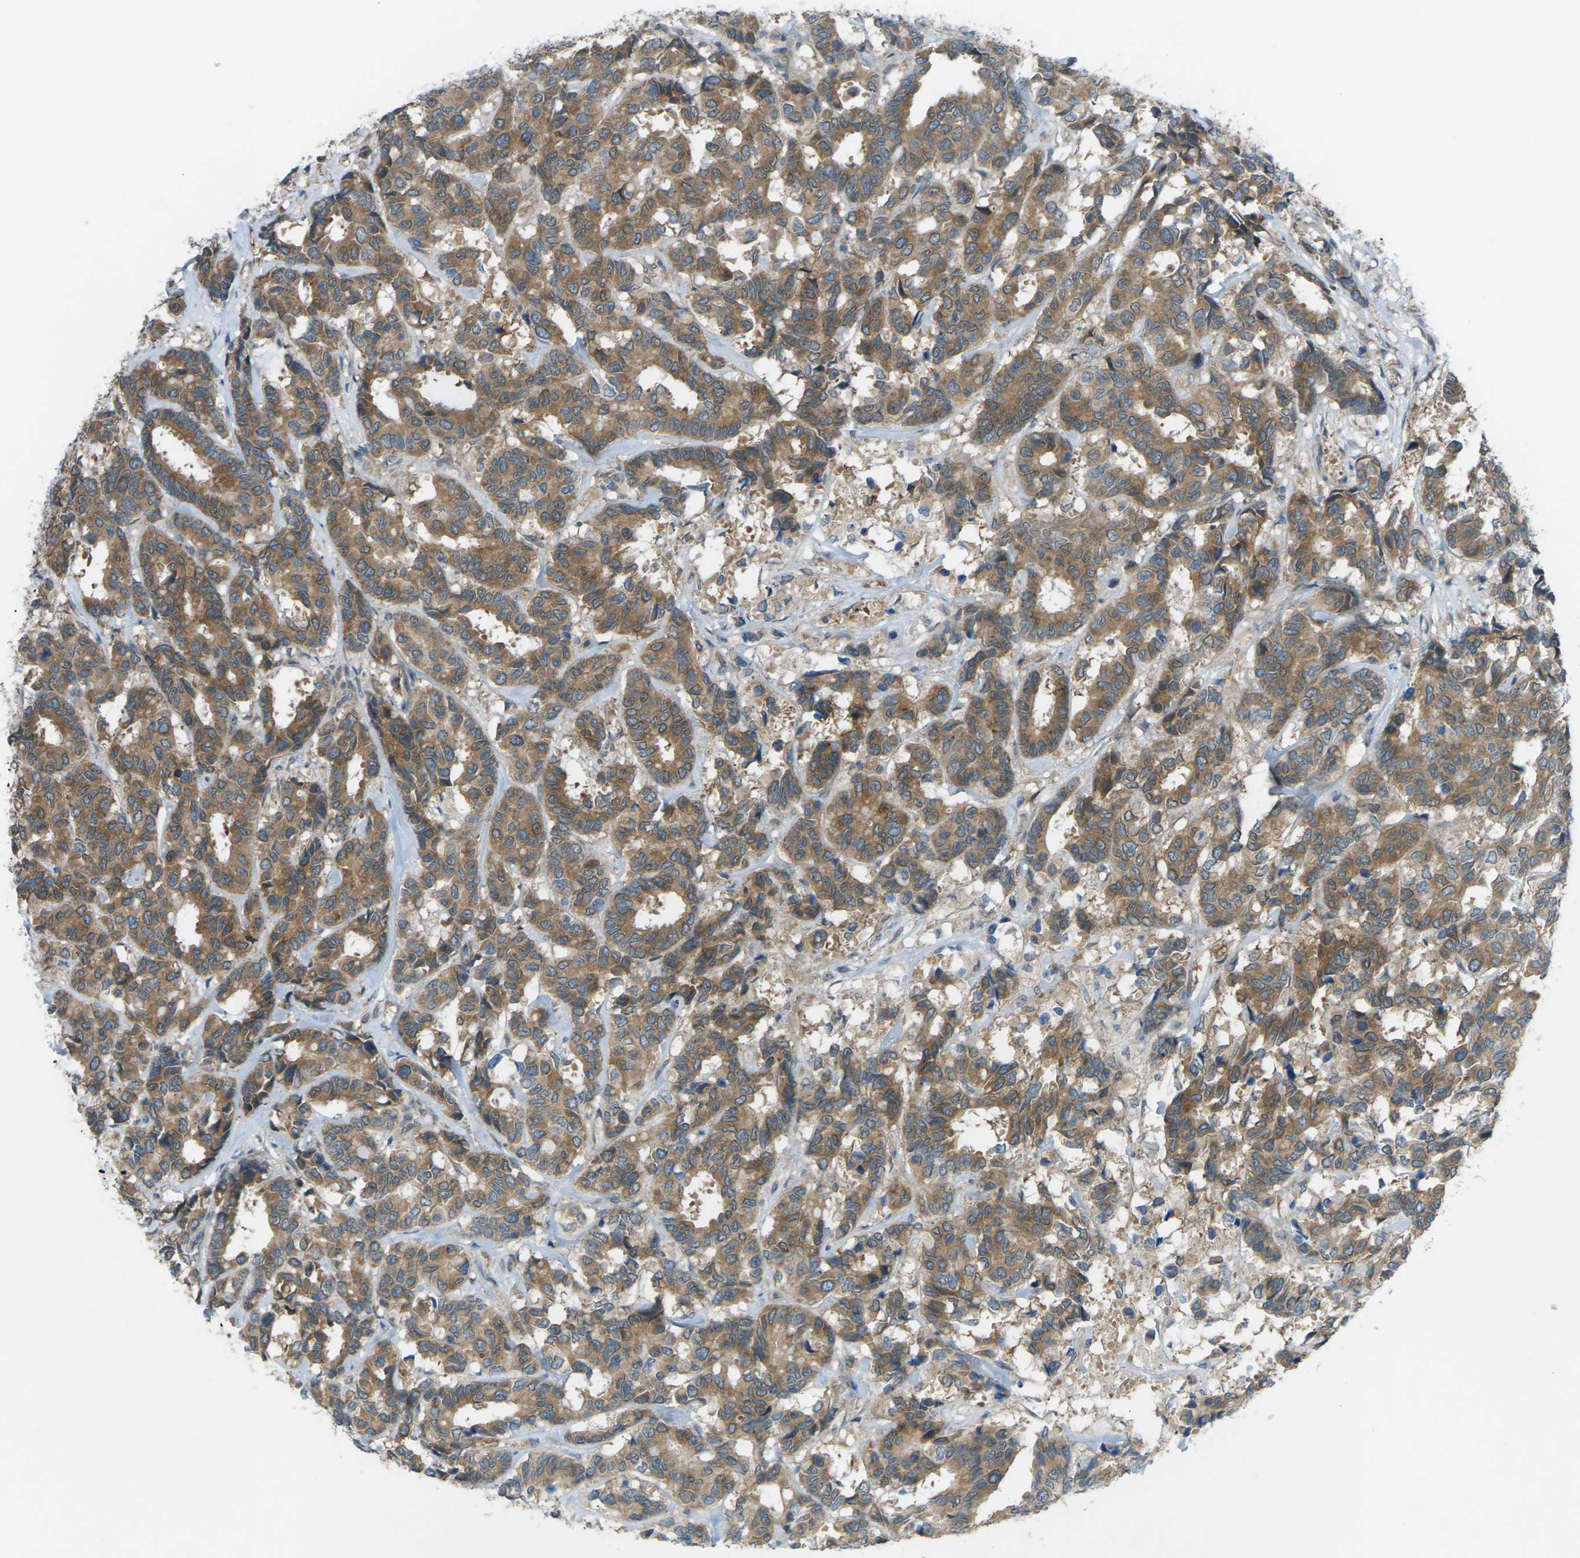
{"staining": {"intensity": "moderate", "quantity": ">75%", "location": "cytoplasmic/membranous"}, "tissue": "breast cancer", "cell_type": "Tumor cells", "image_type": "cancer", "snomed": [{"axis": "morphology", "description": "Duct carcinoma"}, {"axis": "topography", "description": "Breast"}], "caption": "Human breast cancer (invasive ductal carcinoma) stained with a brown dye exhibits moderate cytoplasmic/membranous positive positivity in about >75% of tumor cells.", "gene": "DYRK1A", "patient": {"sex": "female", "age": 87}}